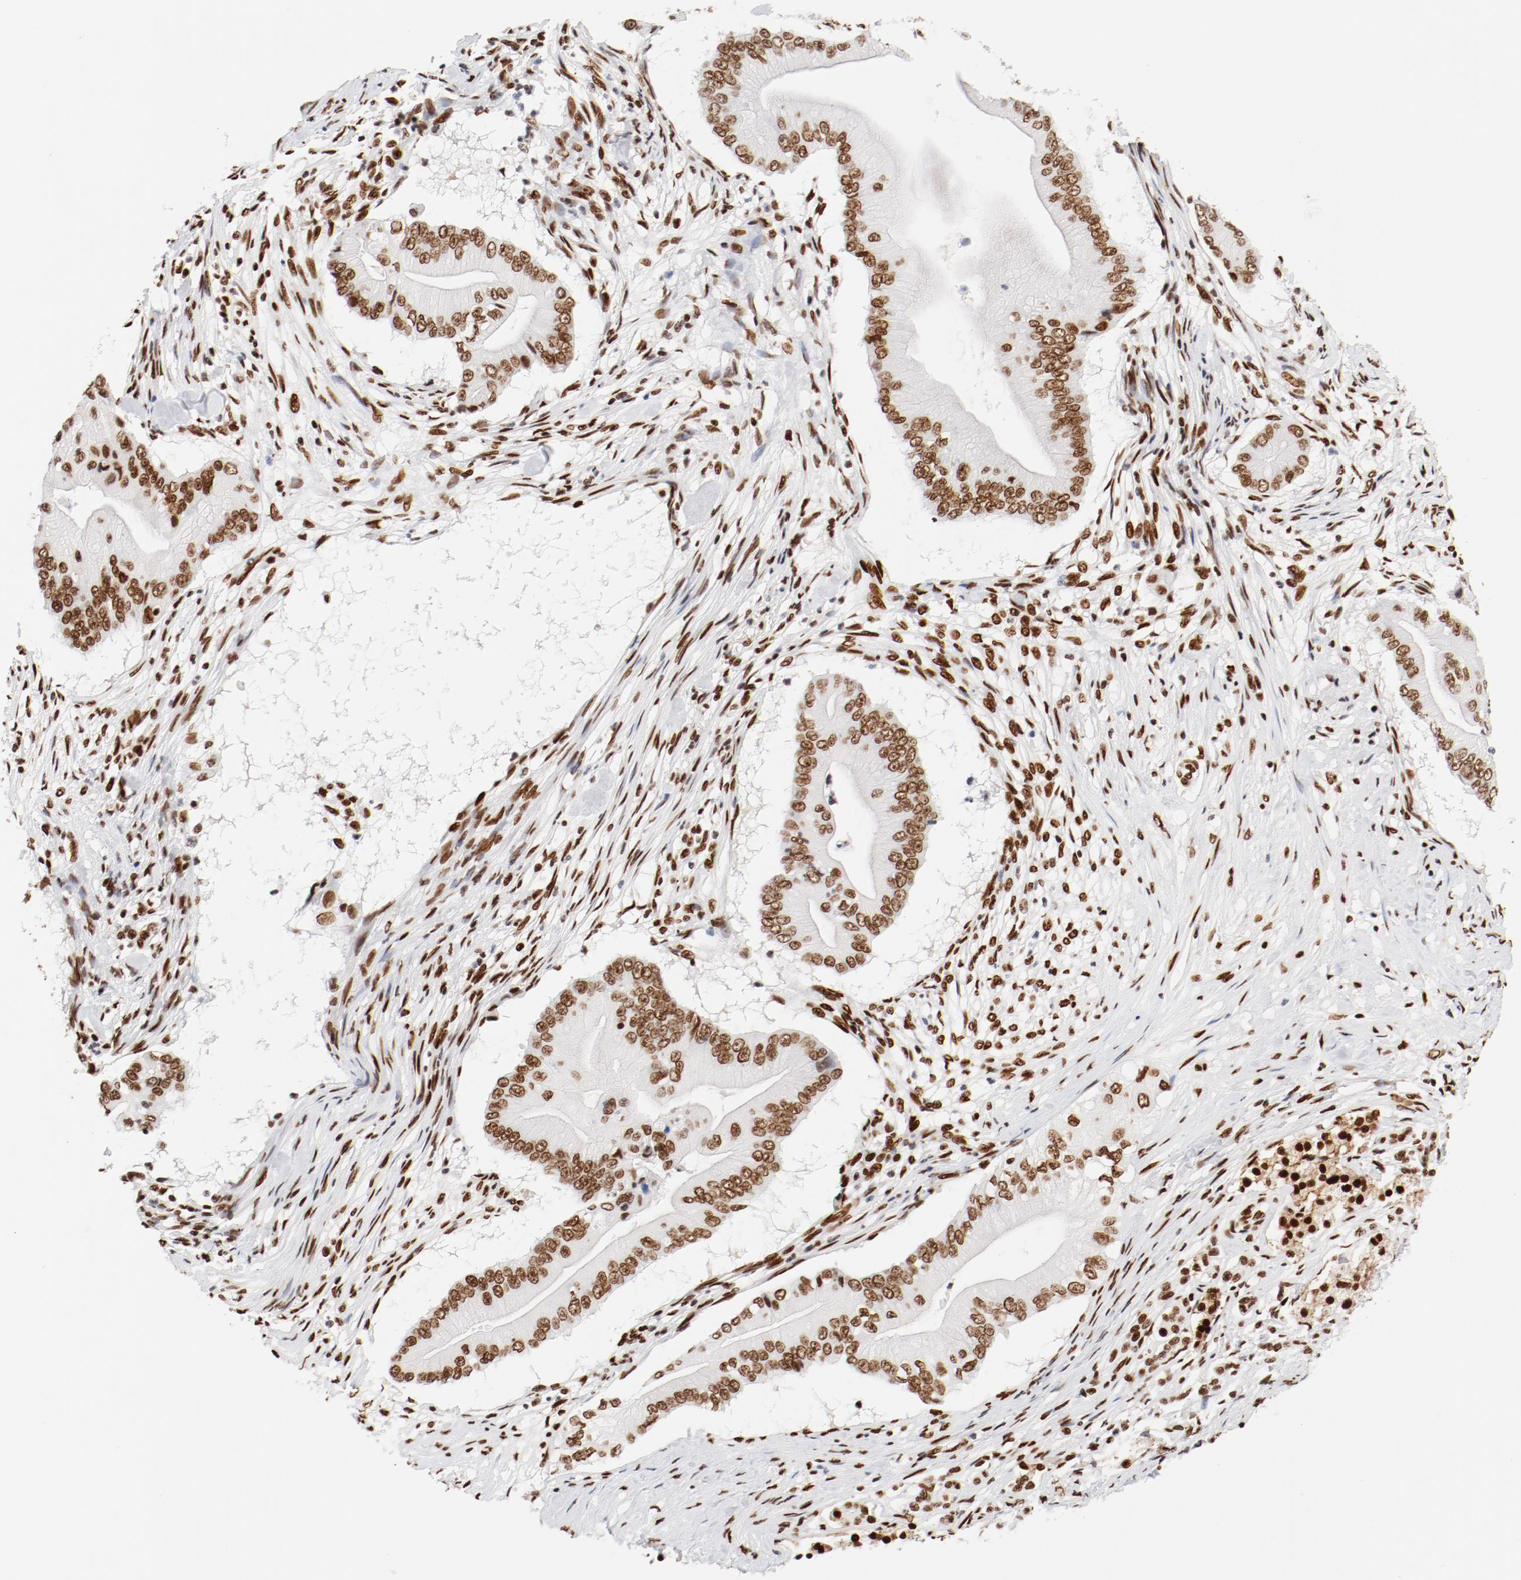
{"staining": {"intensity": "moderate", "quantity": ">75%", "location": "nuclear"}, "tissue": "pancreatic cancer", "cell_type": "Tumor cells", "image_type": "cancer", "snomed": [{"axis": "morphology", "description": "Adenocarcinoma, NOS"}, {"axis": "topography", "description": "Pancreas"}], "caption": "High-power microscopy captured an immunohistochemistry (IHC) photomicrograph of pancreatic cancer (adenocarcinoma), revealing moderate nuclear positivity in approximately >75% of tumor cells. The staining is performed using DAB brown chromogen to label protein expression. The nuclei are counter-stained blue using hematoxylin.", "gene": "CTBP1", "patient": {"sex": "male", "age": 62}}